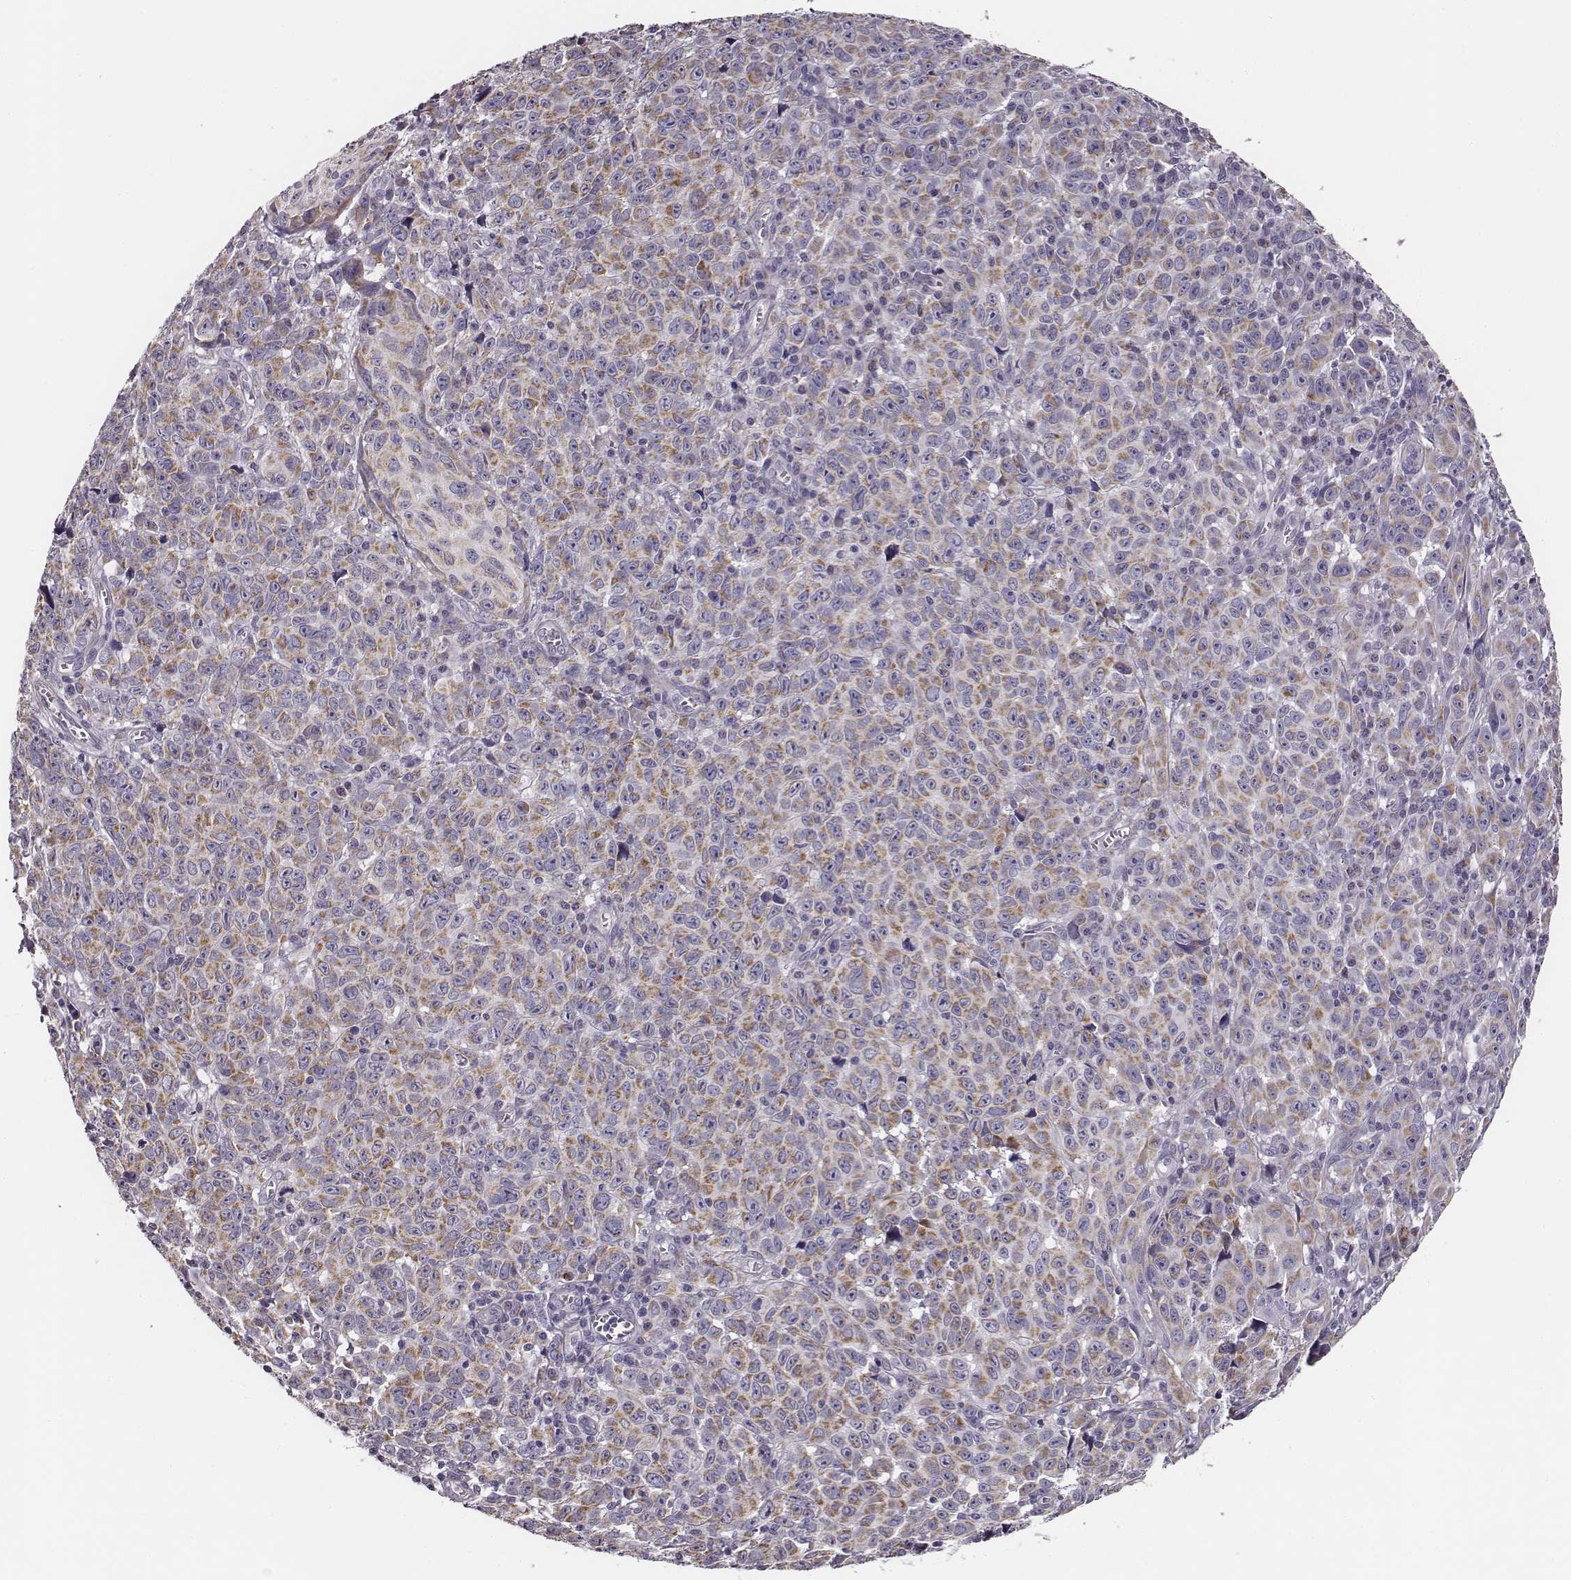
{"staining": {"intensity": "weak", "quantity": "25%-75%", "location": "cytoplasmic/membranous"}, "tissue": "melanoma", "cell_type": "Tumor cells", "image_type": "cancer", "snomed": [{"axis": "morphology", "description": "Malignant melanoma, NOS"}, {"axis": "topography", "description": "Vulva, labia, clitoris and Bartholin´s gland, NO"}], "caption": "IHC (DAB) staining of human malignant melanoma displays weak cytoplasmic/membranous protein positivity in approximately 25%-75% of tumor cells.", "gene": "UBL4B", "patient": {"sex": "female", "age": 75}}